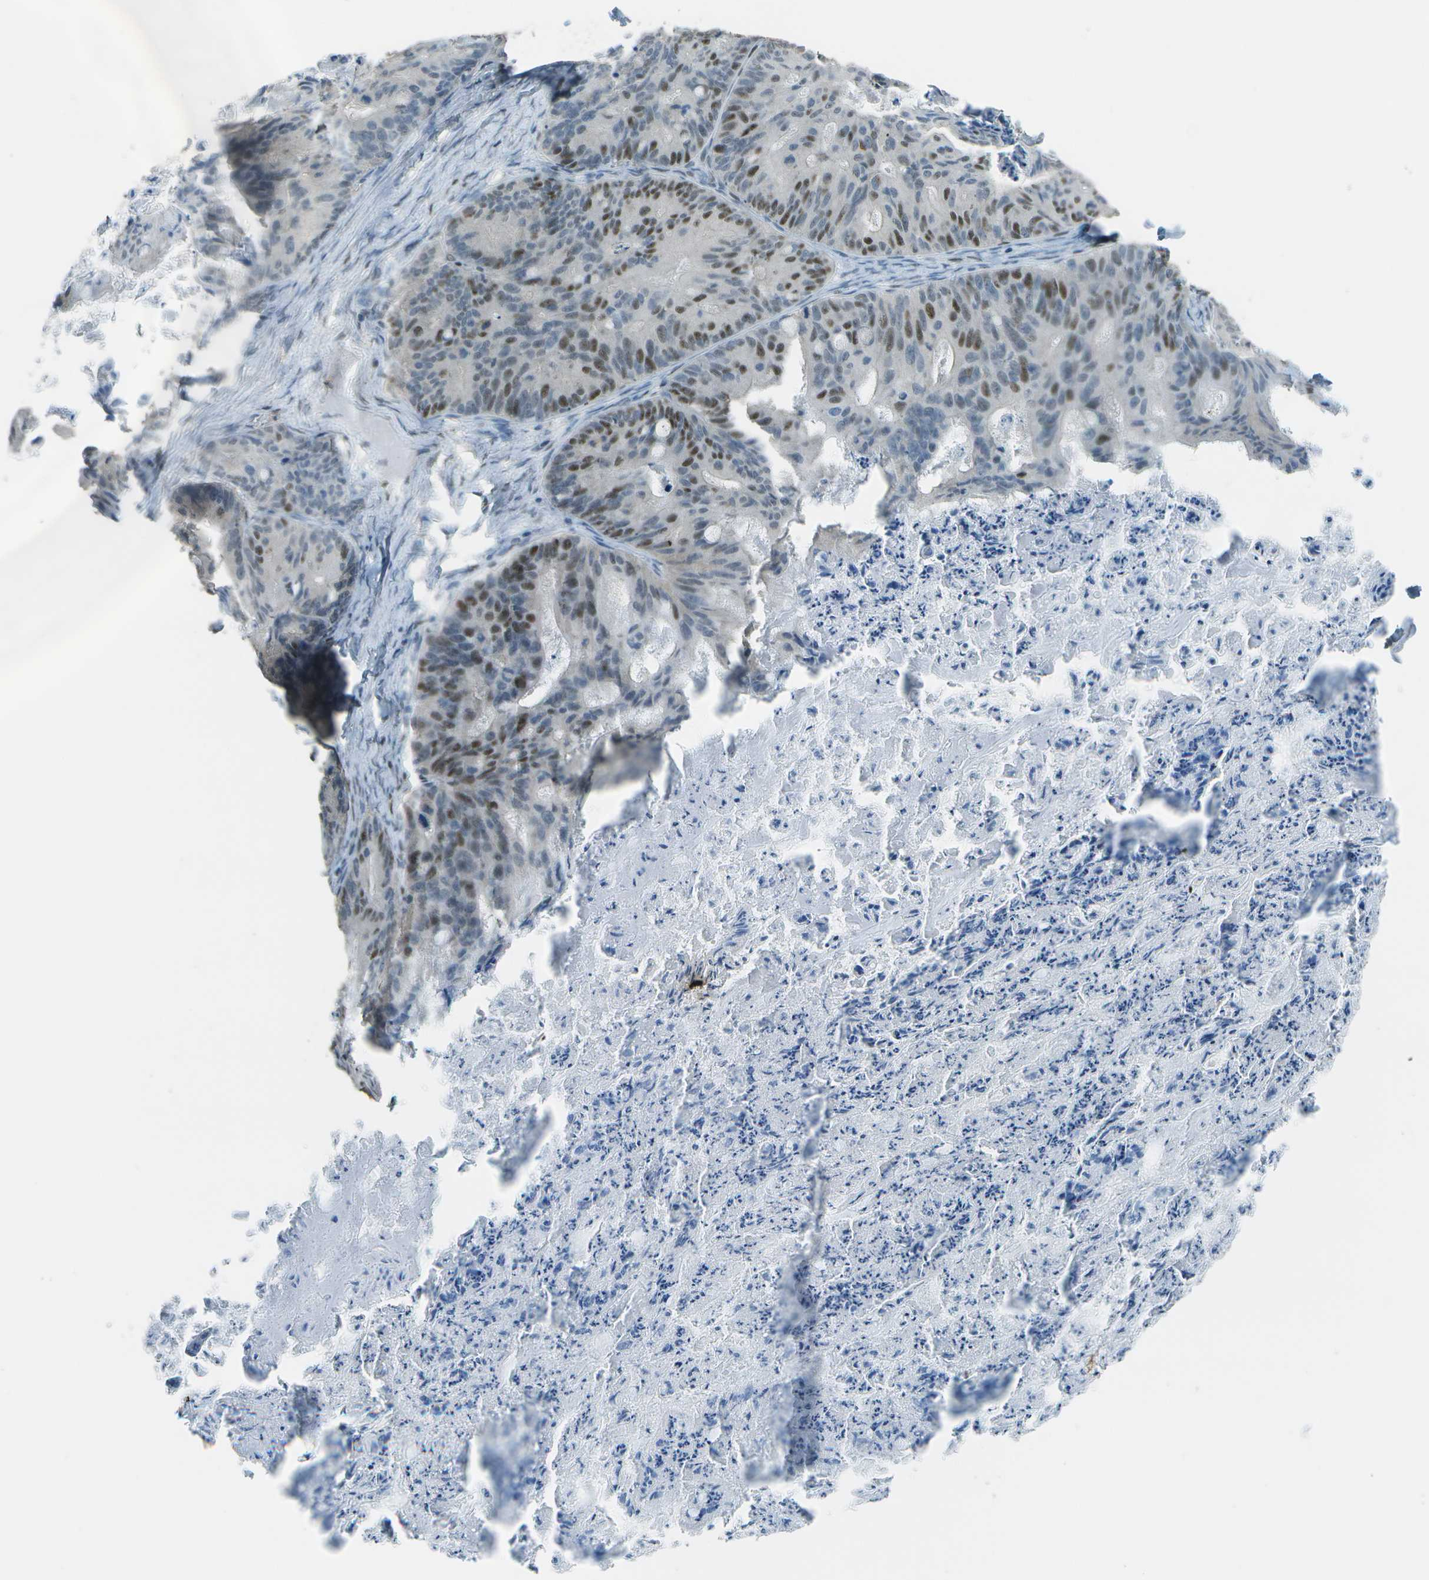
{"staining": {"intensity": "moderate", "quantity": "25%-75%", "location": "nuclear"}, "tissue": "ovarian cancer", "cell_type": "Tumor cells", "image_type": "cancer", "snomed": [{"axis": "morphology", "description": "Cystadenocarcinoma, mucinous, NOS"}, {"axis": "topography", "description": "Ovary"}], "caption": "This image displays IHC staining of ovarian mucinous cystadenocarcinoma, with medium moderate nuclear expression in about 25%-75% of tumor cells.", "gene": "DEPDC1", "patient": {"sex": "female", "age": 37}}